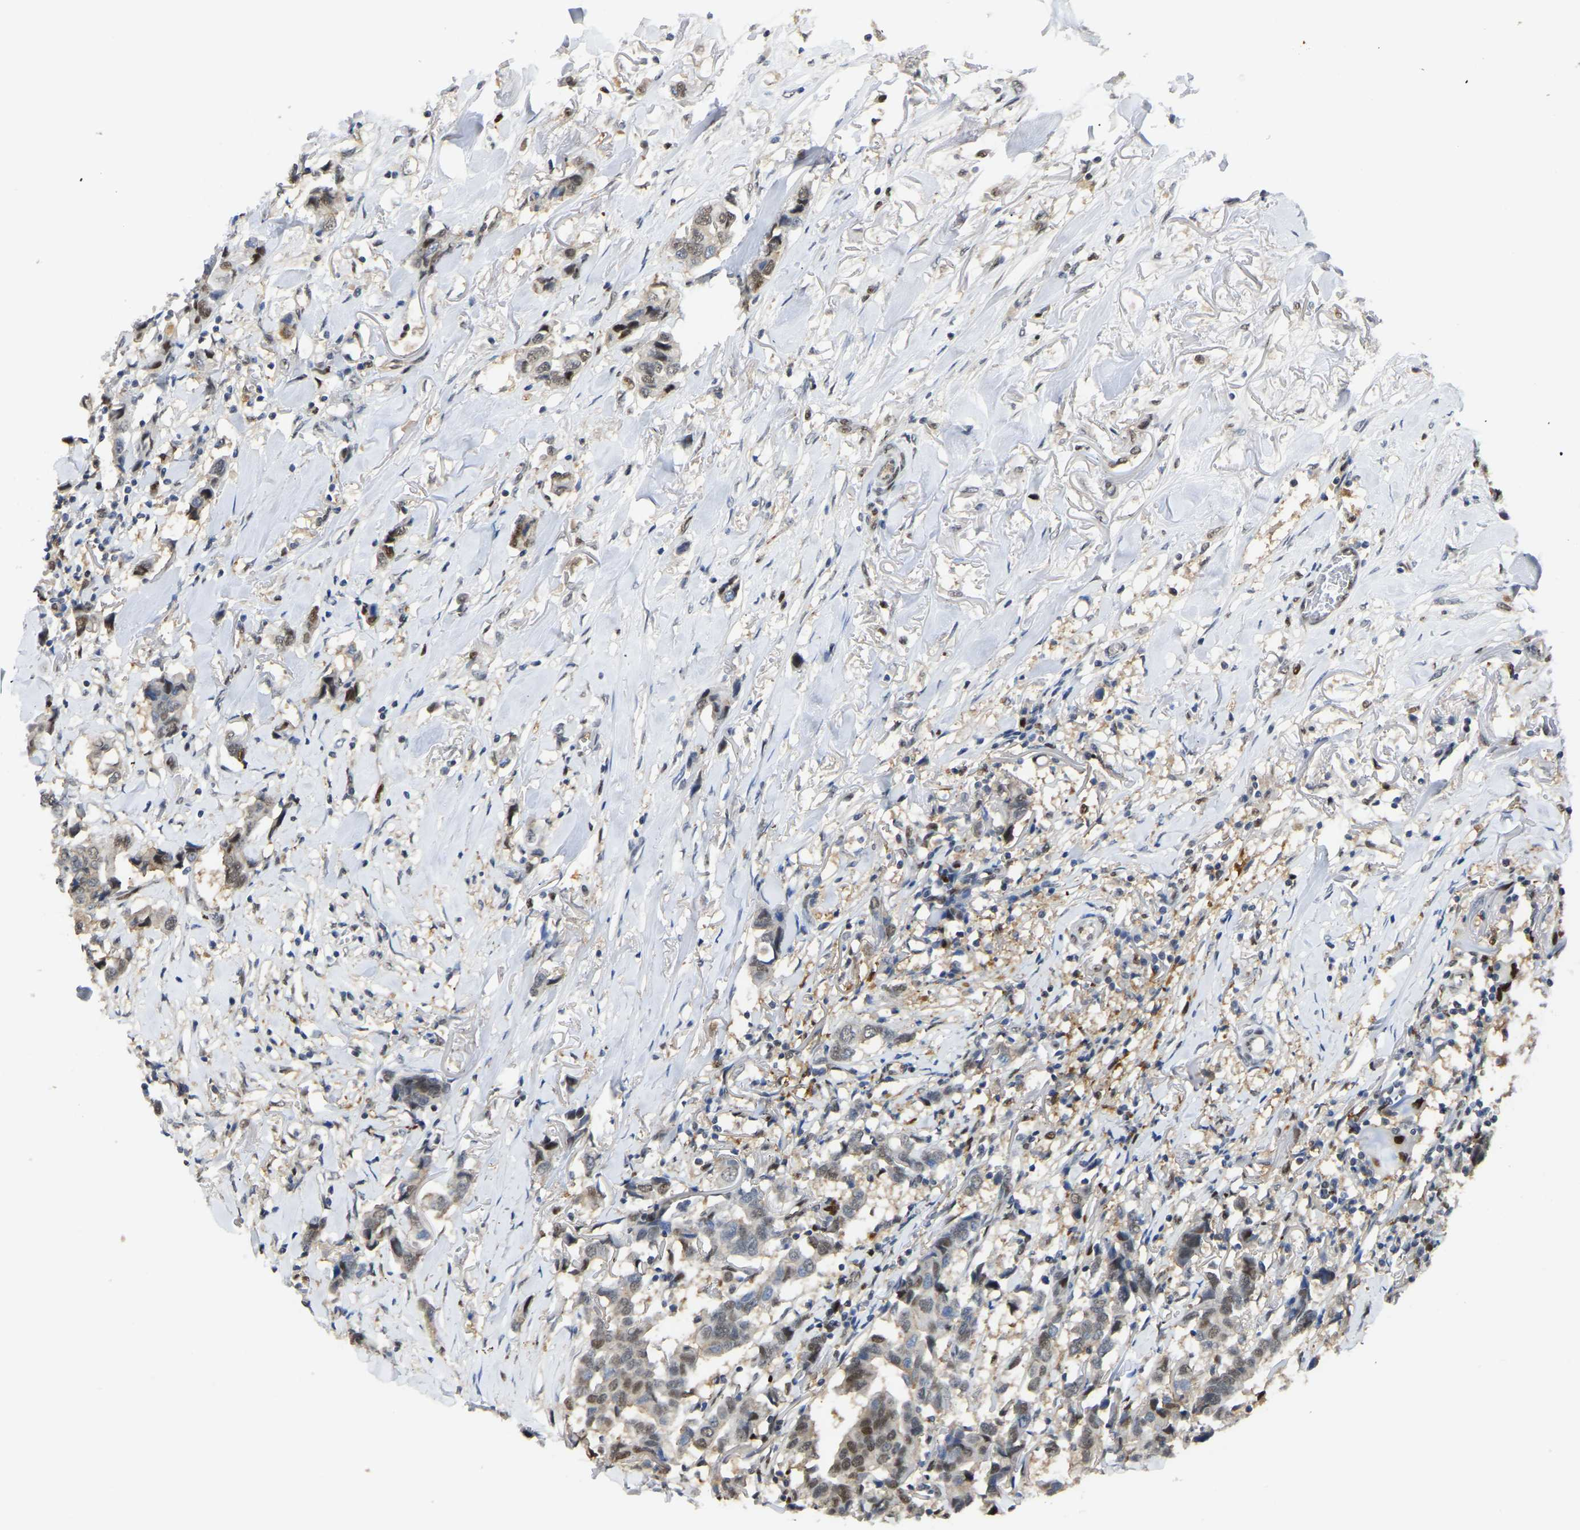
{"staining": {"intensity": "weak", "quantity": "<25%", "location": "cytoplasmic/membranous"}, "tissue": "breast cancer", "cell_type": "Tumor cells", "image_type": "cancer", "snomed": [{"axis": "morphology", "description": "Duct carcinoma"}, {"axis": "topography", "description": "Breast"}], "caption": "Tumor cells show no significant protein expression in breast cancer.", "gene": "KLRG2", "patient": {"sex": "female", "age": 80}}